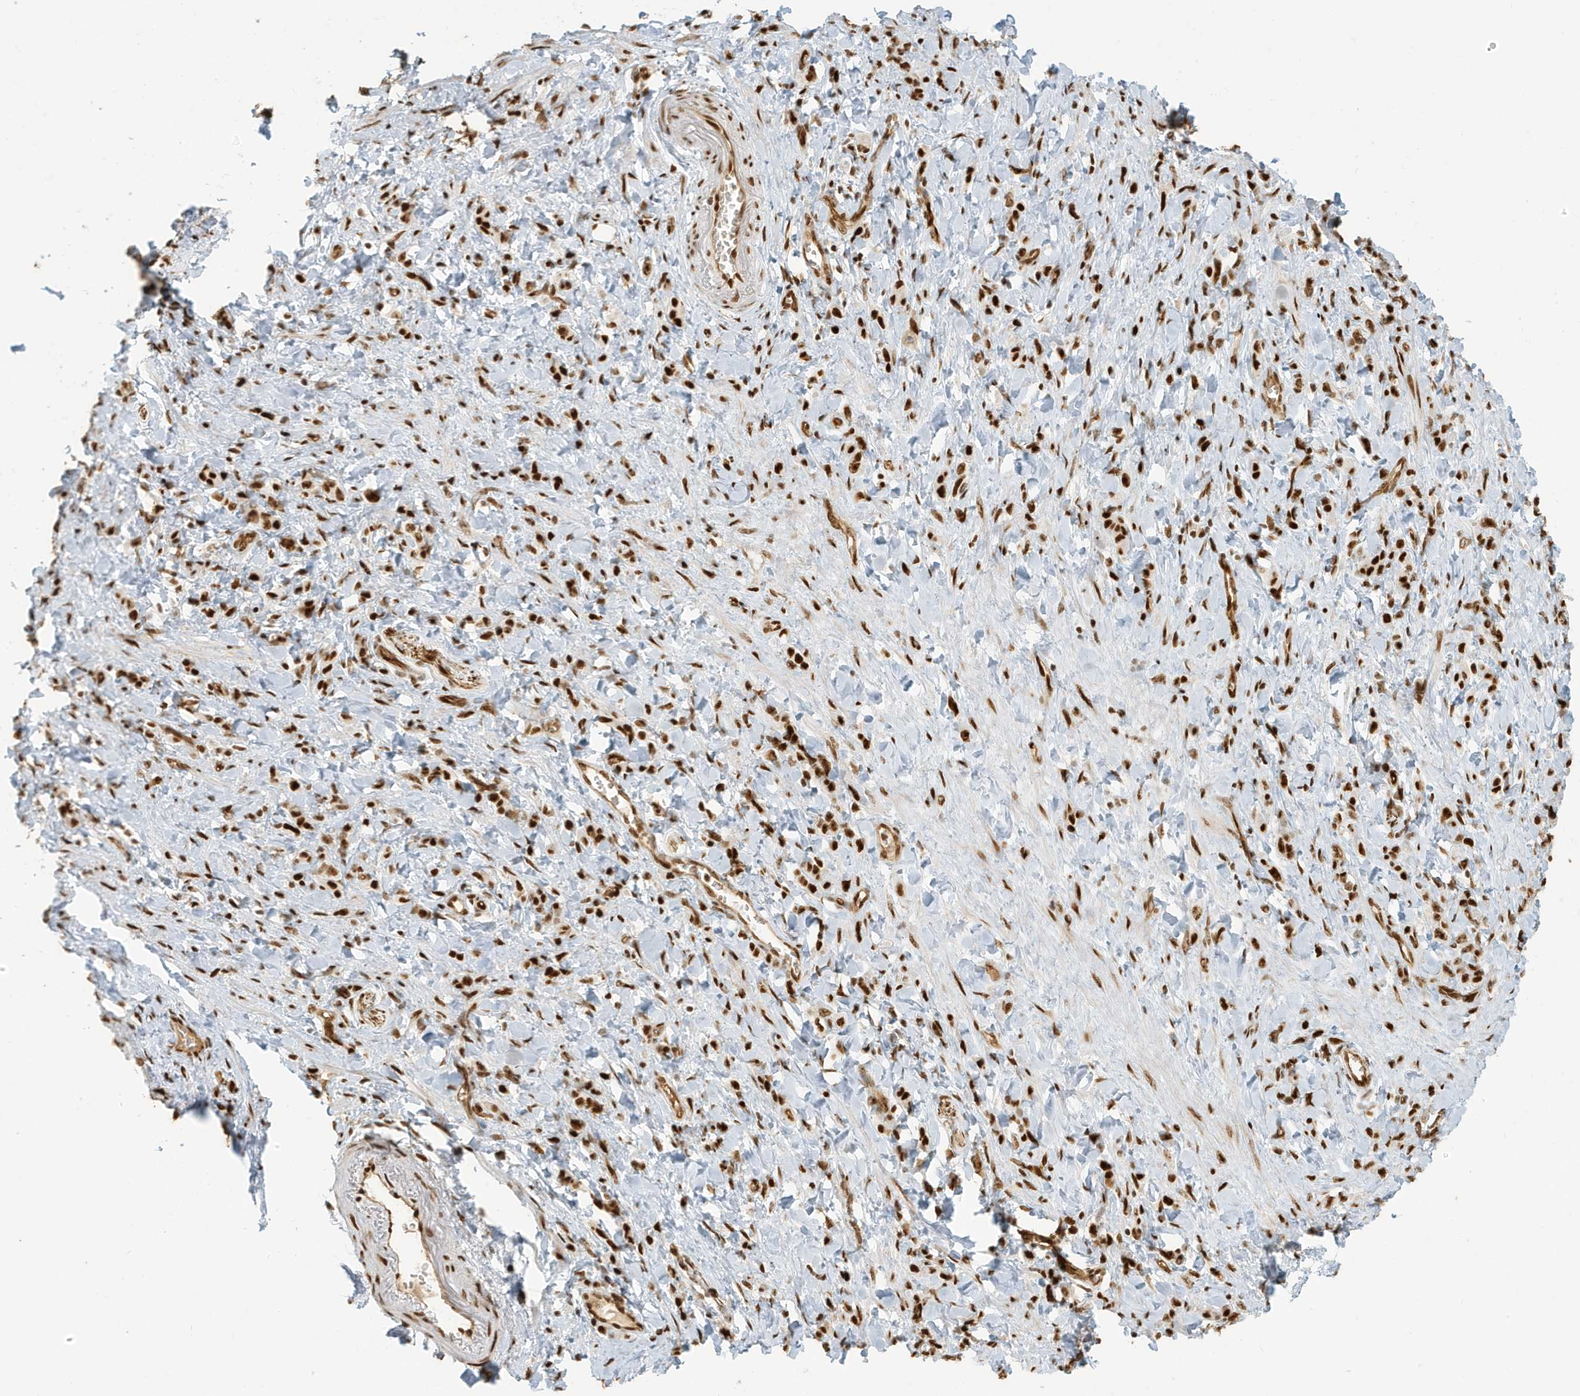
{"staining": {"intensity": "strong", "quantity": ">75%", "location": "nuclear"}, "tissue": "stomach cancer", "cell_type": "Tumor cells", "image_type": "cancer", "snomed": [{"axis": "morphology", "description": "Normal tissue, NOS"}, {"axis": "morphology", "description": "Adenocarcinoma, NOS"}, {"axis": "topography", "description": "Stomach"}], "caption": "Tumor cells demonstrate strong nuclear staining in about >75% of cells in adenocarcinoma (stomach). (DAB (3,3'-diaminobenzidine) IHC, brown staining for protein, blue staining for nuclei).", "gene": "CKS2", "patient": {"sex": "male", "age": 82}}